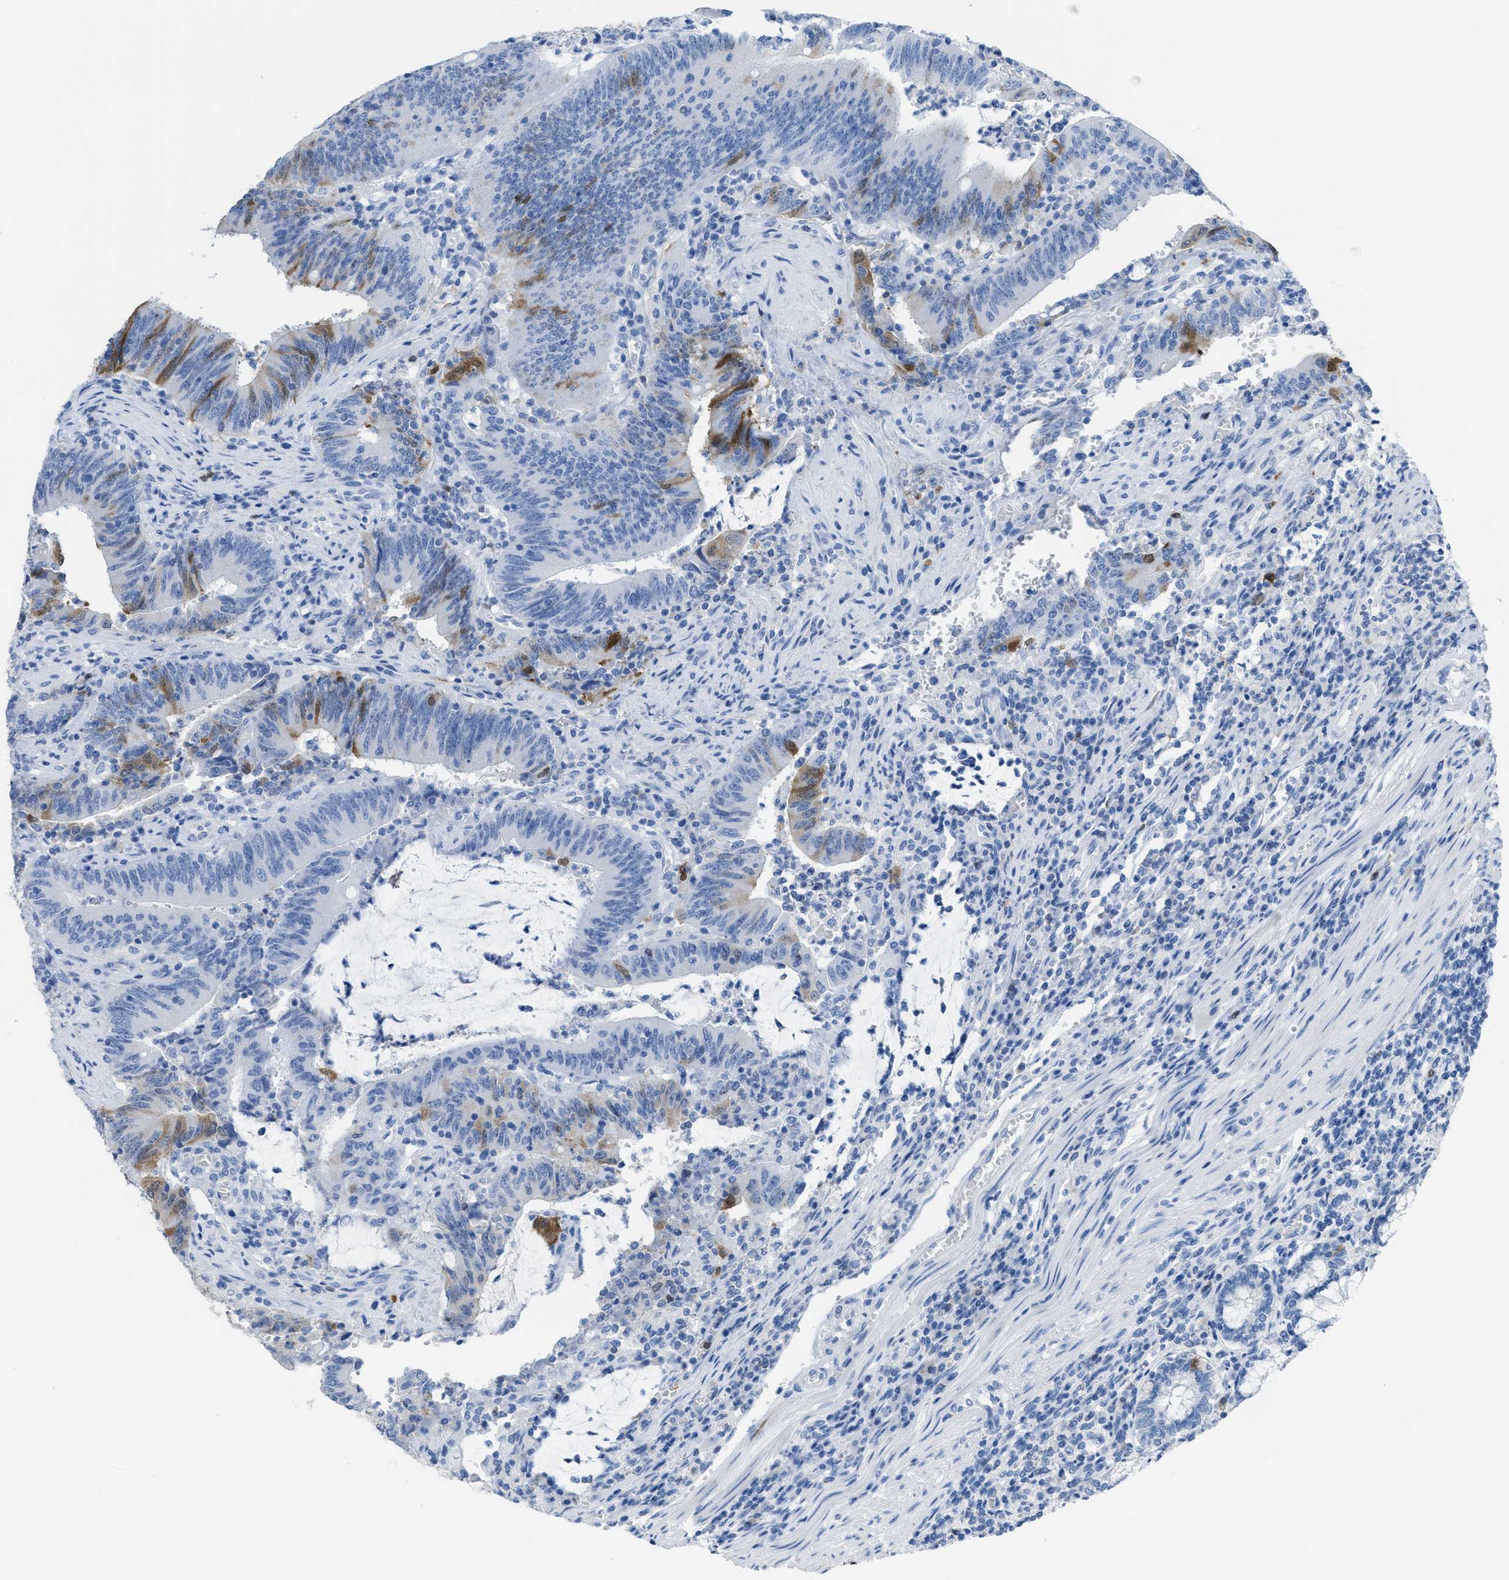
{"staining": {"intensity": "moderate", "quantity": "<25%", "location": "cytoplasmic/membranous,nuclear"}, "tissue": "colorectal cancer", "cell_type": "Tumor cells", "image_type": "cancer", "snomed": [{"axis": "morphology", "description": "Normal tissue, NOS"}, {"axis": "morphology", "description": "Adenocarcinoma, NOS"}, {"axis": "topography", "description": "Rectum"}], "caption": "High-power microscopy captured an IHC photomicrograph of adenocarcinoma (colorectal), revealing moderate cytoplasmic/membranous and nuclear expression in approximately <25% of tumor cells.", "gene": "CDKN2A", "patient": {"sex": "female", "age": 66}}